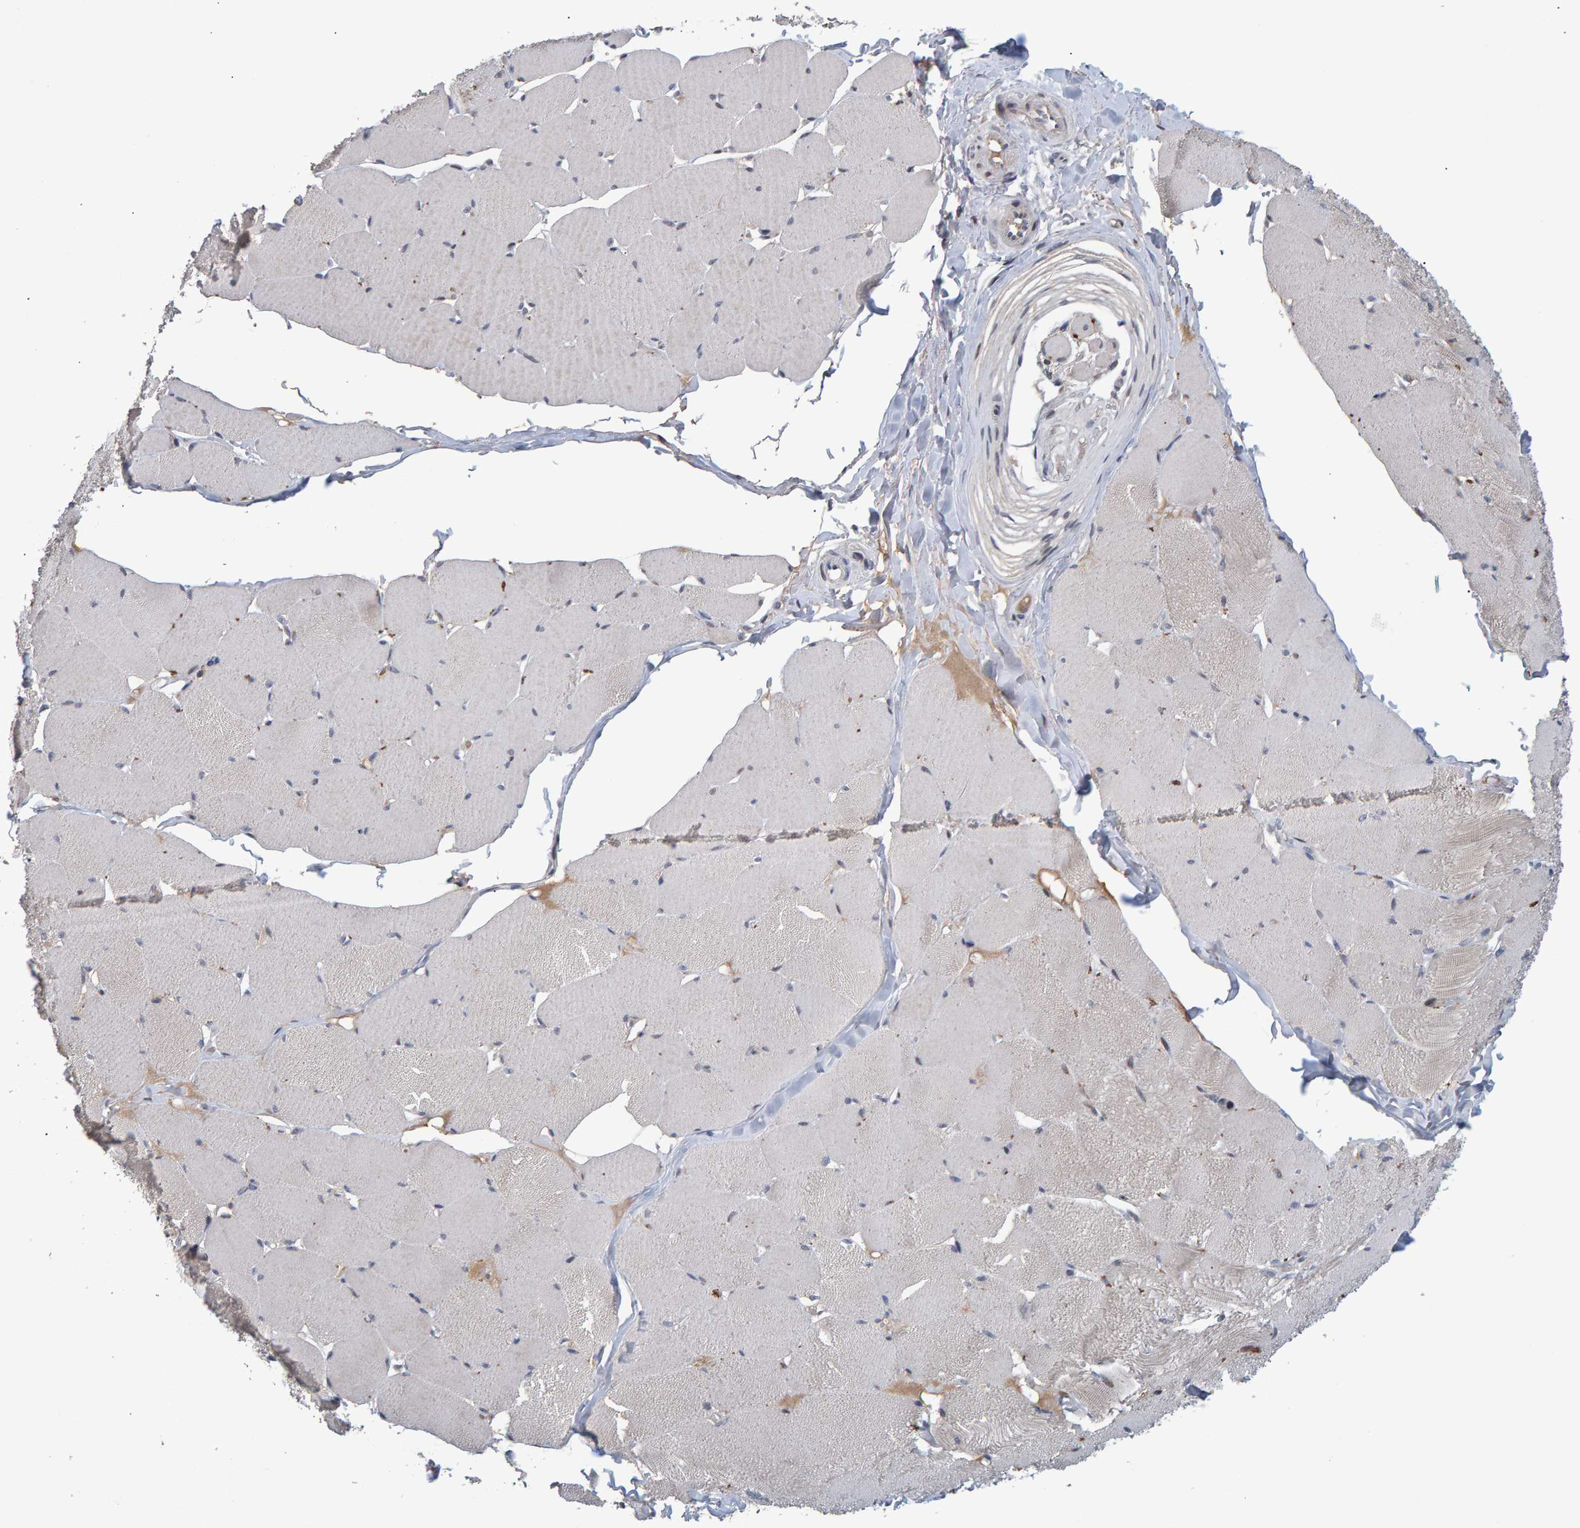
{"staining": {"intensity": "weak", "quantity": "25%-75%", "location": "cytoplasmic/membranous"}, "tissue": "skeletal muscle", "cell_type": "Myocytes", "image_type": "normal", "snomed": [{"axis": "morphology", "description": "Normal tissue, NOS"}, {"axis": "topography", "description": "Skin"}, {"axis": "topography", "description": "Skeletal muscle"}], "caption": "The photomicrograph reveals immunohistochemical staining of benign skeletal muscle. There is weak cytoplasmic/membranous staining is appreciated in about 25%-75% of myocytes.", "gene": "ESRP1", "patient": {"sex": "male", "age": 83}}